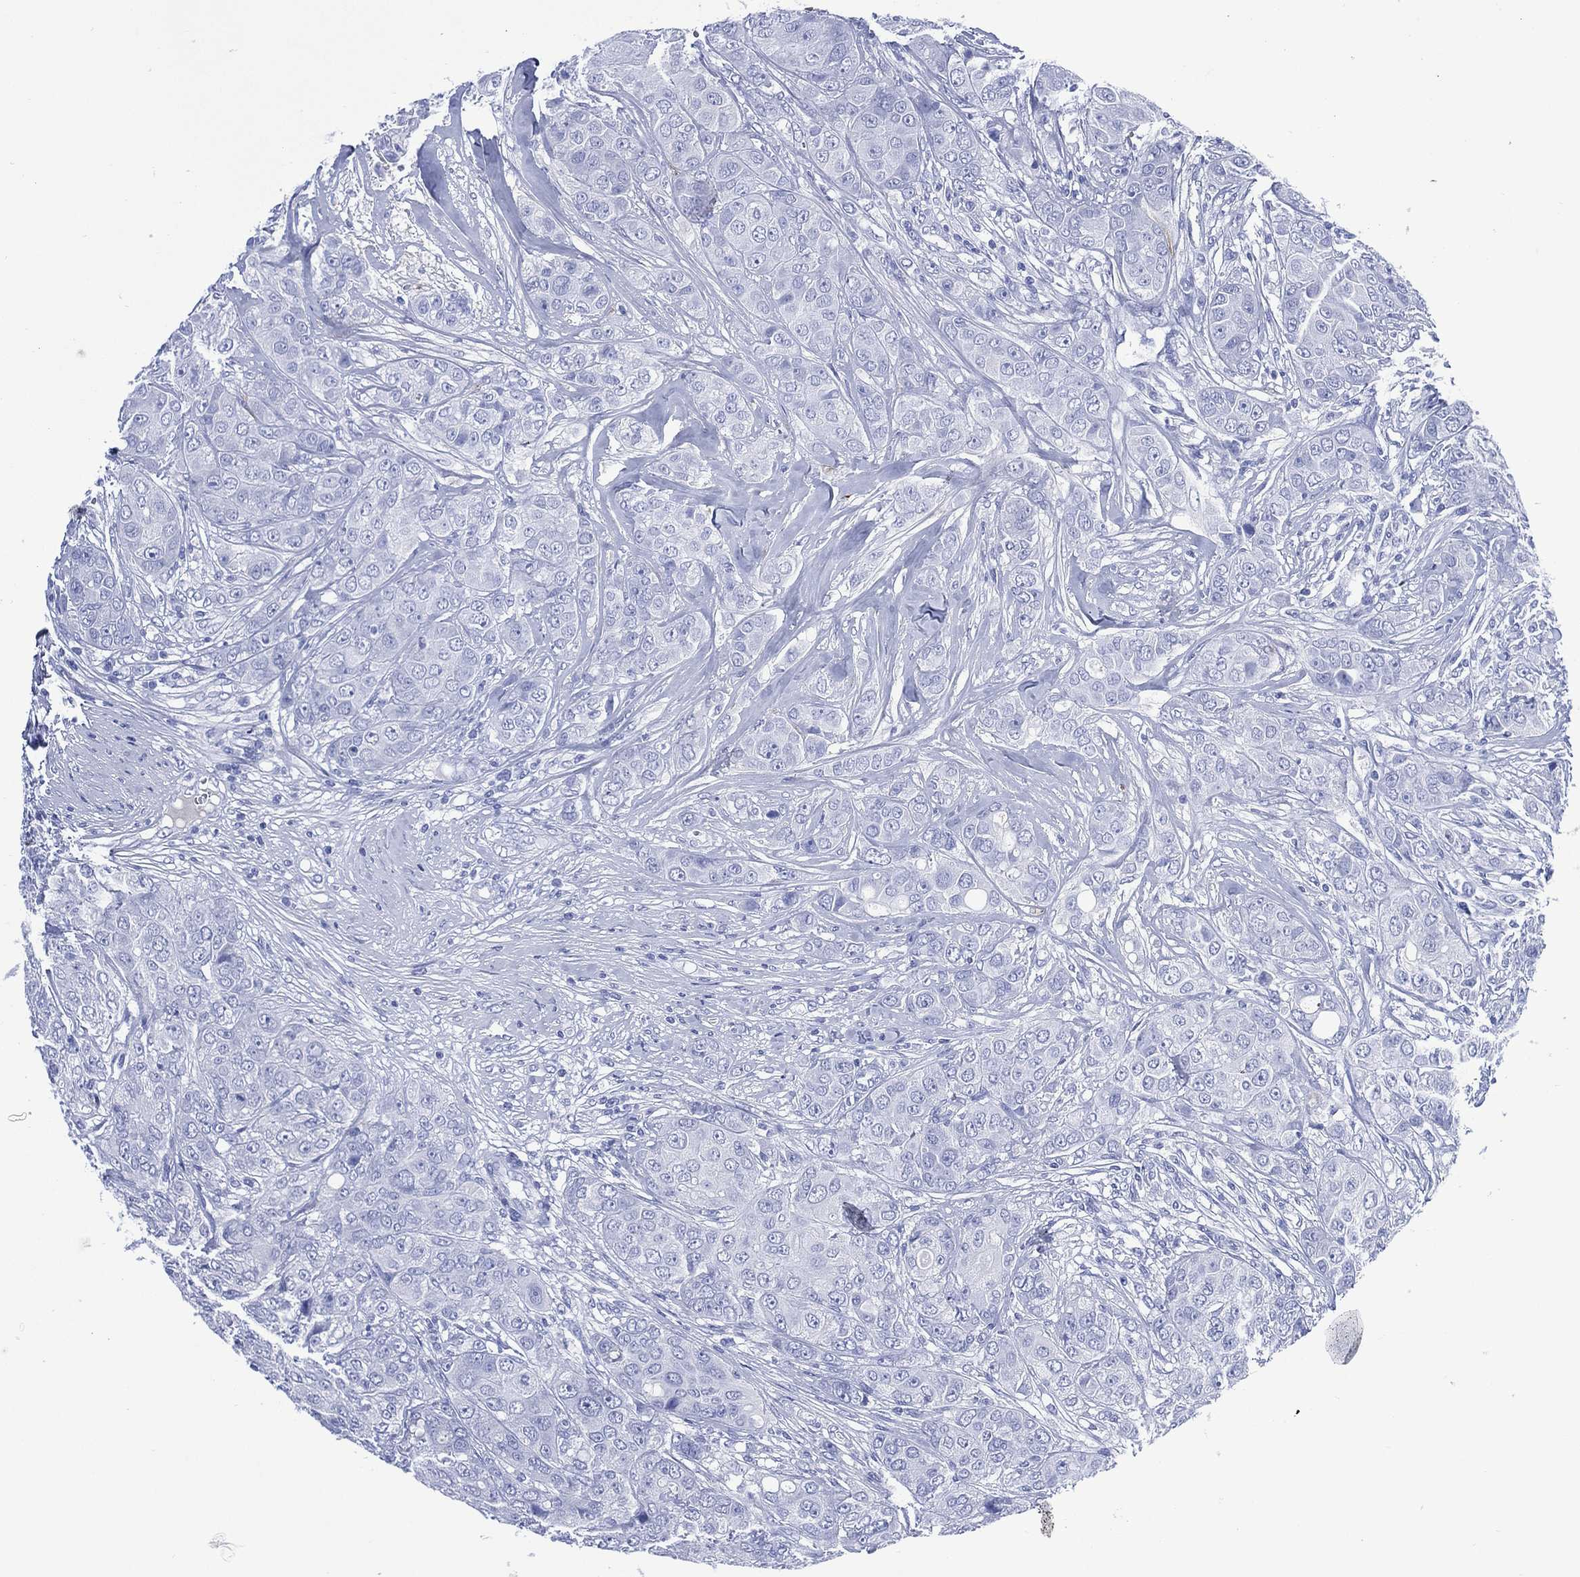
{"staining": {"intensity": "negative", "quantity": "none", "location": "none"}, "tissue": "breast cancer", "cell_type": "Tumor cells", "image_type": "cancer", "snomed": [{"axis": "morphology", "description": "Duct carcinoma"}, {"axis": "topography", "description": "Breast"}], "caption": "Immunohistochemical staining of breast cancer (infiltrating ductal carcinoma) shows no significant staining in tumor cells.", "gene": "SHCBP1L", "patient": {"sex": "female", "age": 43}}